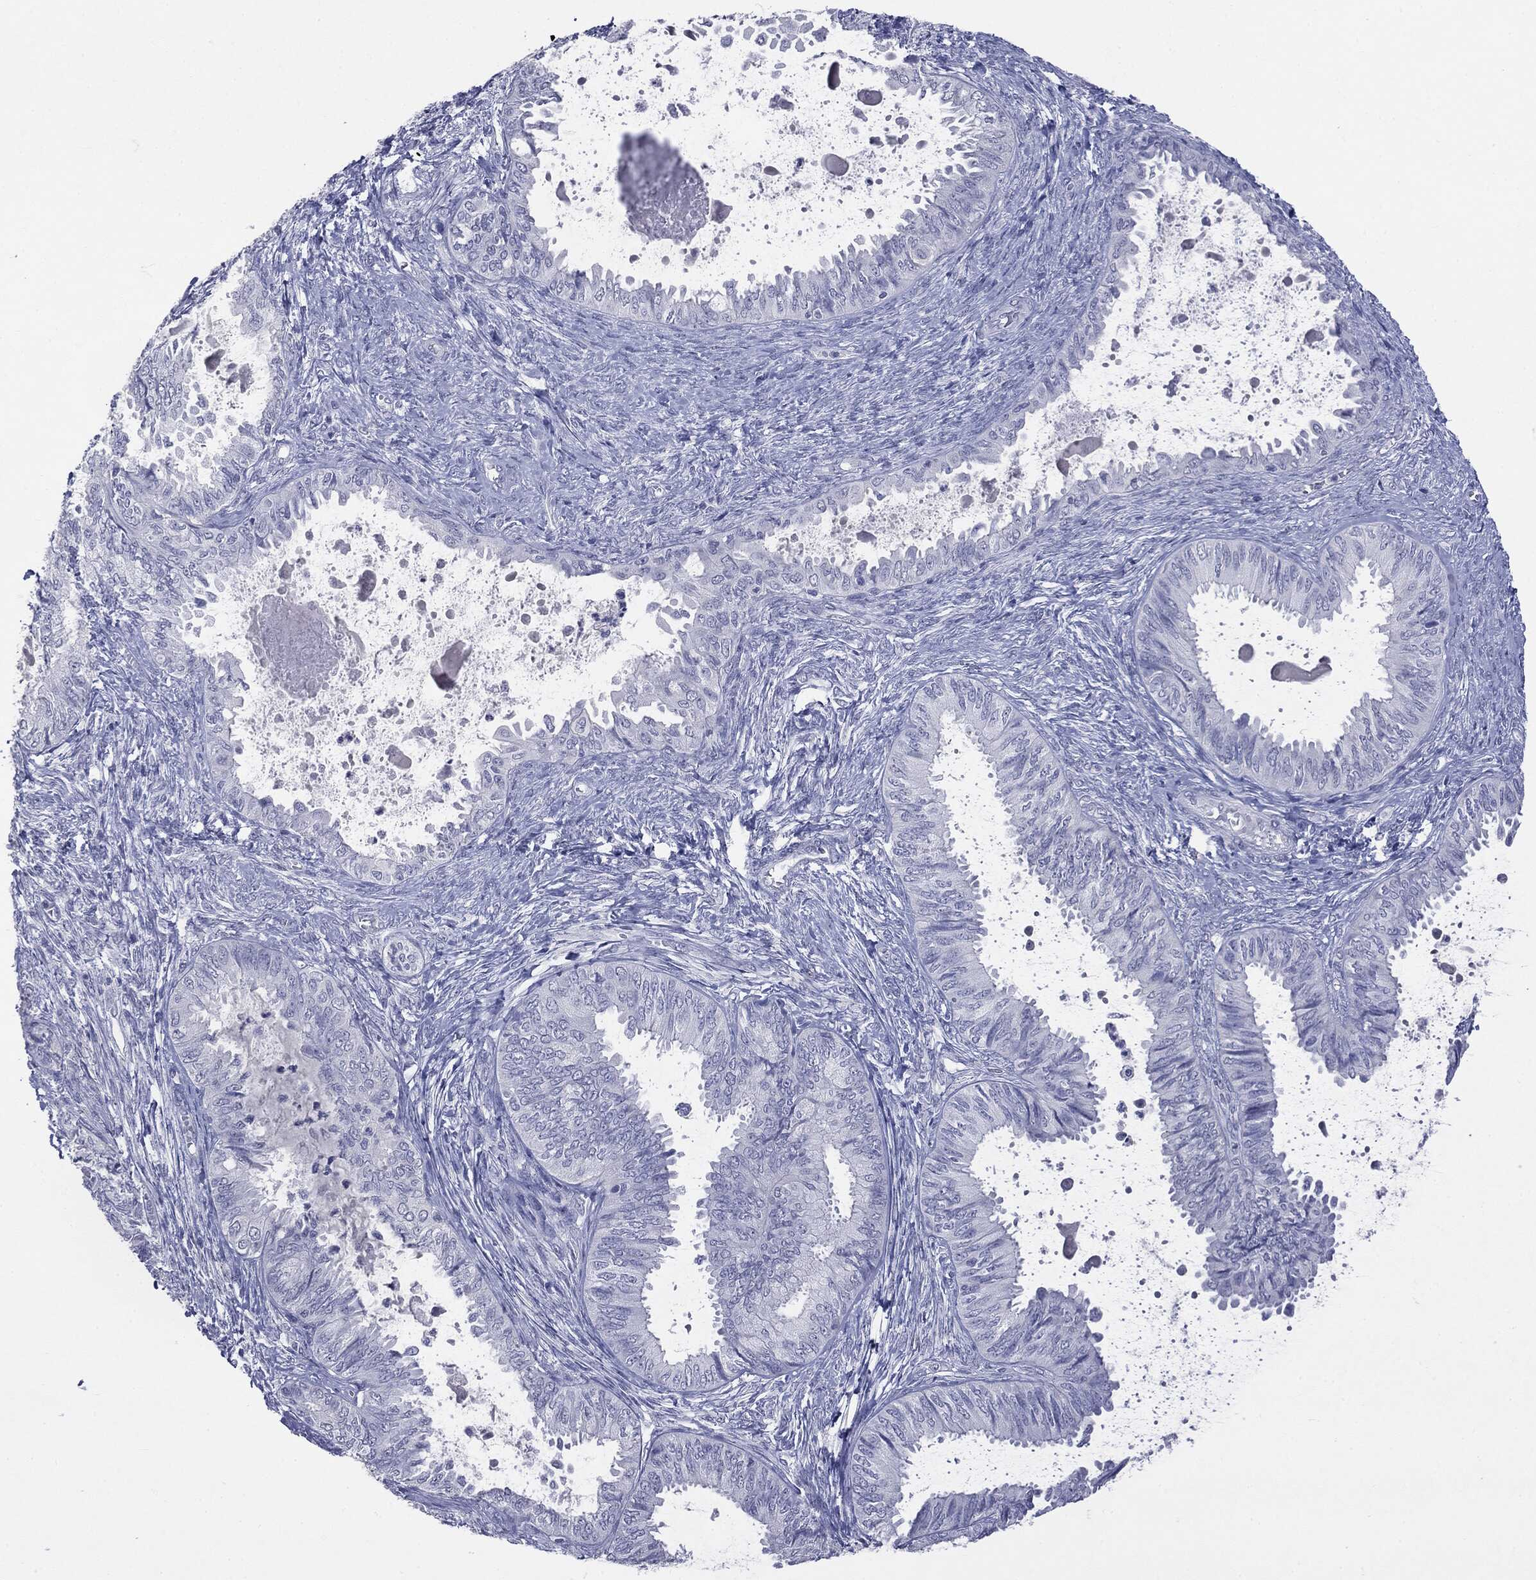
{"staining": {"intensity": "negative", "quantity": "none", "location": "none"}, "tissue": "ovarian cancer", "cell_type": "Tumor cells", "image_type": "cancer", "snomed": [{"axis": "morphology", "description": "Carcinoma, endometroid"}, {"axis": "topography", "description": "Ovary"}], "caption": "Immunohistochemistry (IHC) histopathology image of neoplastic tissue: human ovarian endometroid carcinoma stained with DAB (3,3'-diaminobenzidine) shows no significant protein staining in tumor cells. (DAB (3,3'-diaminobenzidine) IHC with hematoxylin counter stain).", "gene": "TSHB", "patient": {"sex": "female", "age": 70}}